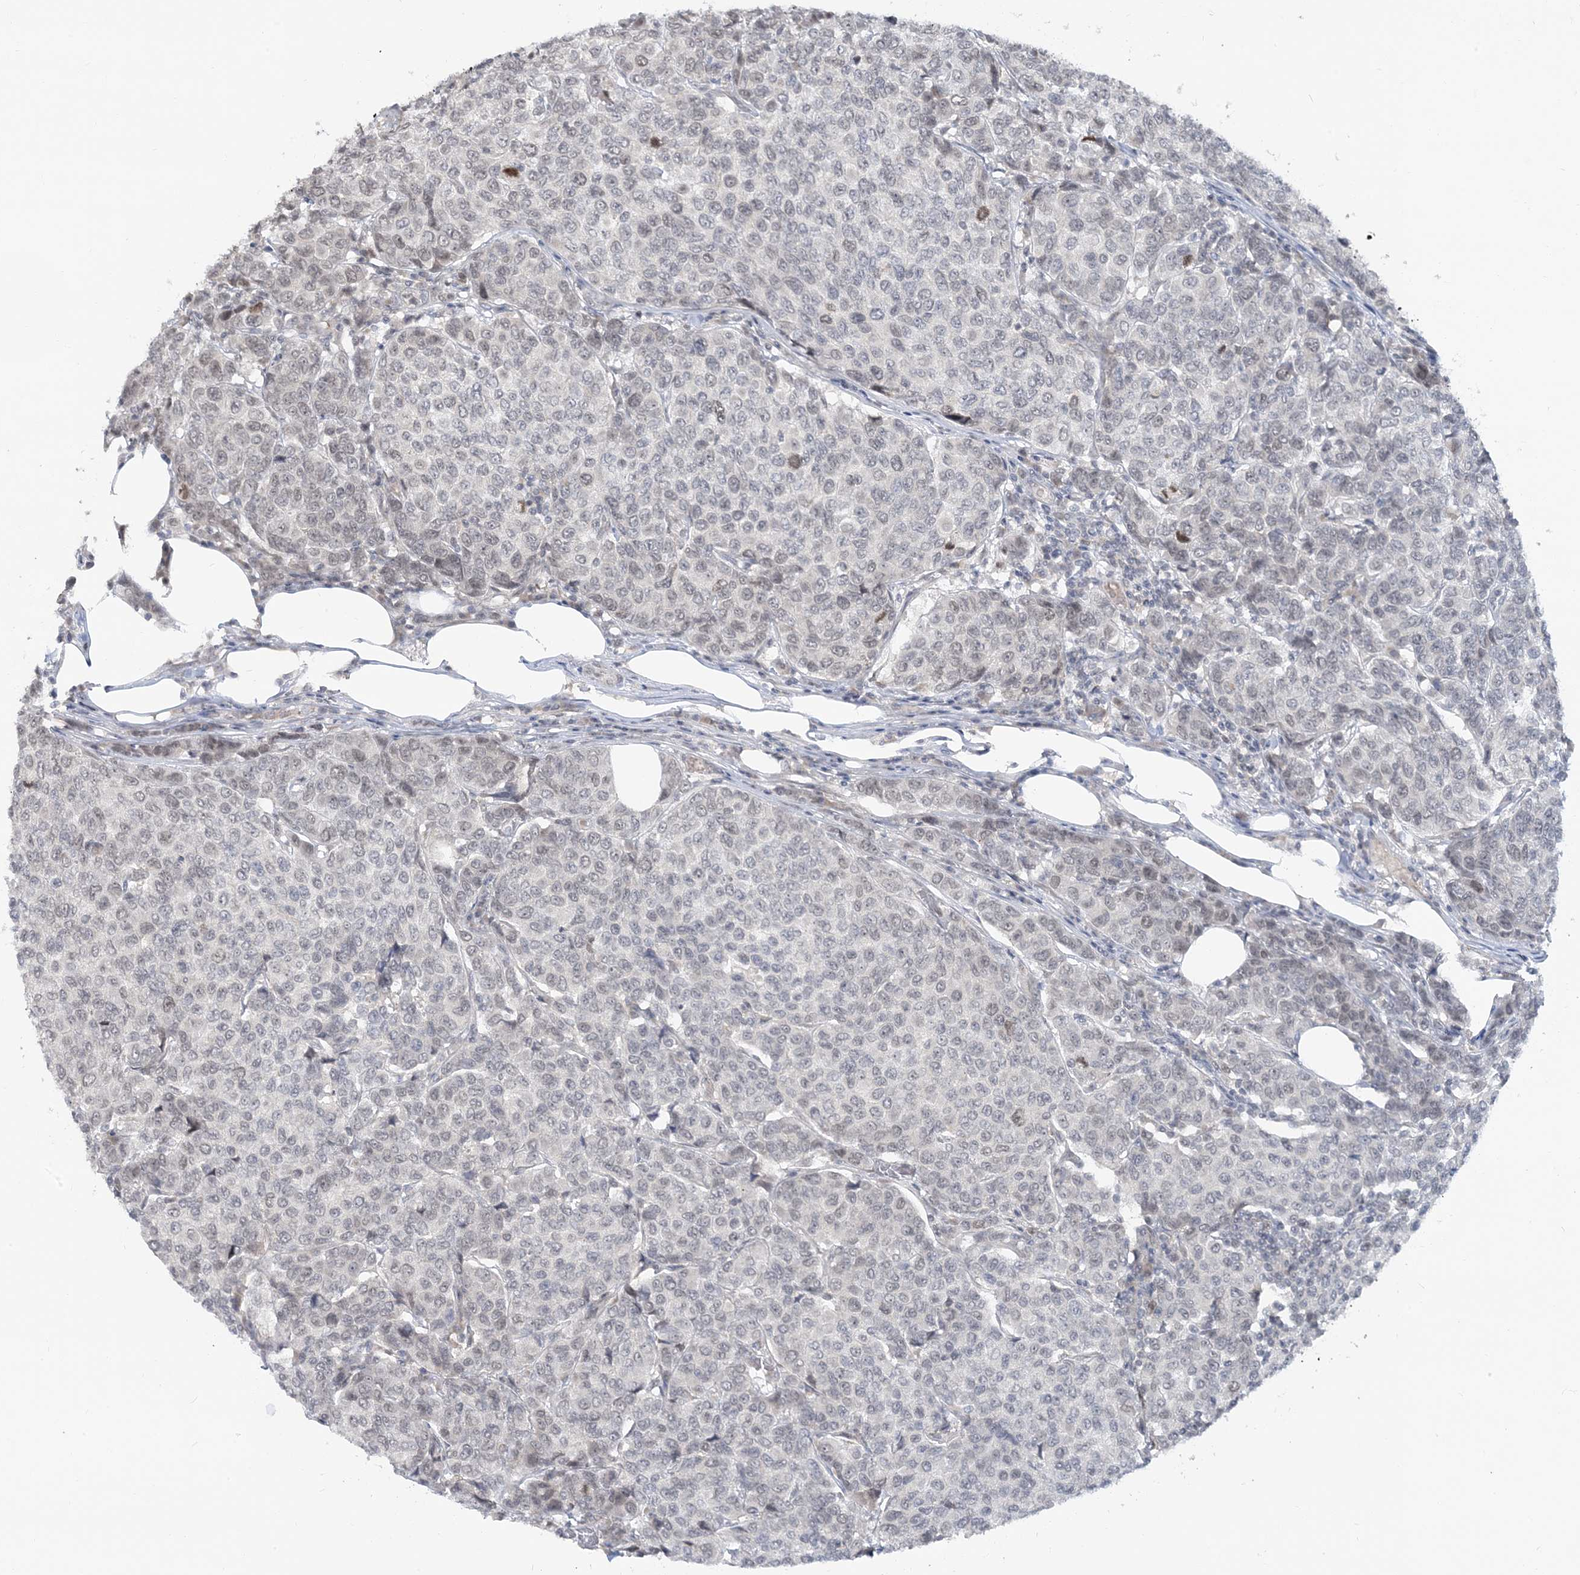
{"staining": {"intensity": "negative", "quantity": "none", "location": "none"}, "tissue": "breast cancer", "cell_type": "Tumor cells", "image_type": "cancer", "snomed": [{"axis": "morphology", "description": "Duct carcinoma"}, {"axis": "topography", "description": "Breast"}], "caption": "Tumor cells show no significant staining in intraductal carcinoma (breast).", "gene": "LEXM", "patient": {"sex": "female", "age": 55}}